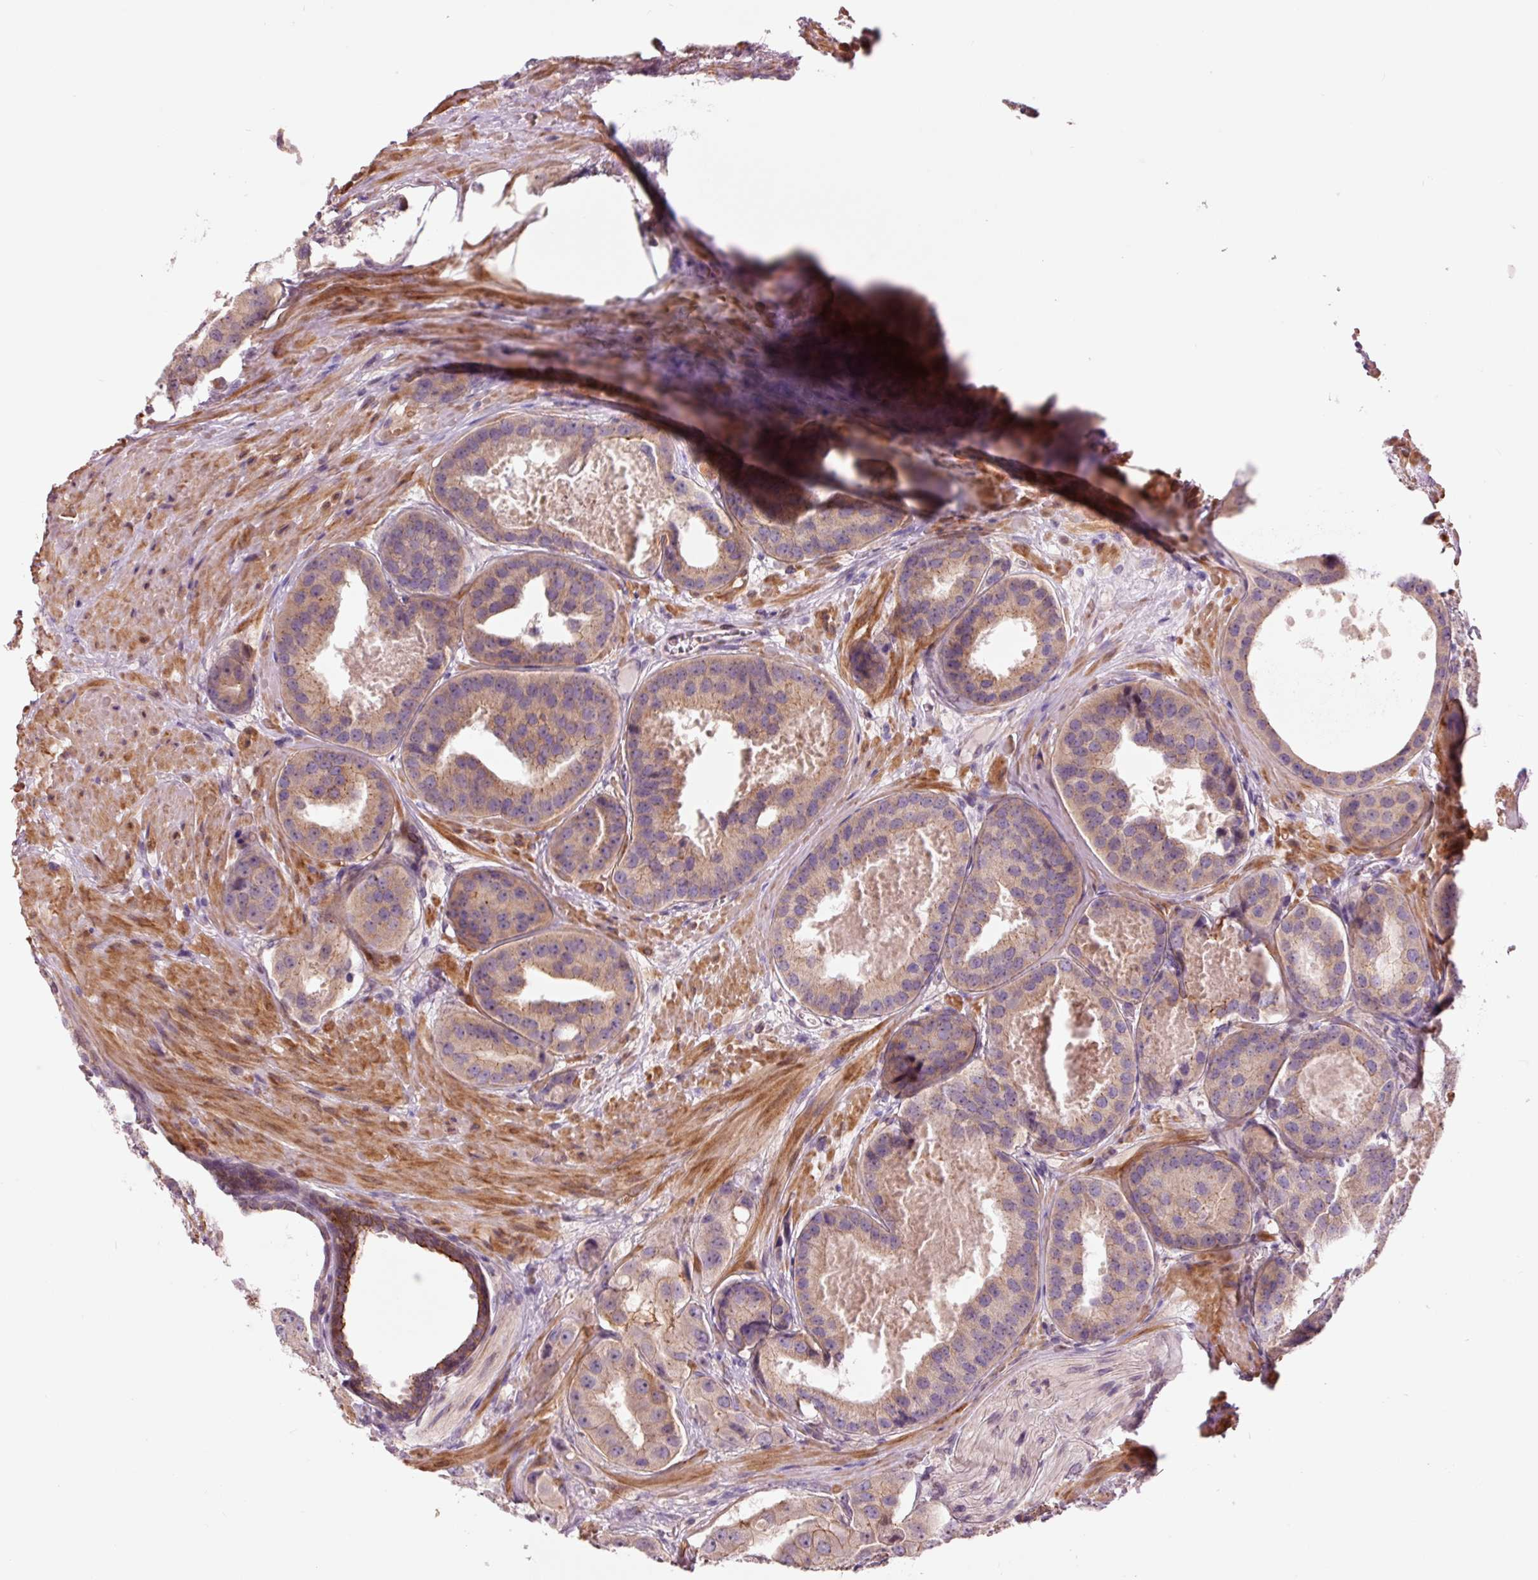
{"staining": {"intensity": "weak", "quantity": "25%-75%", "location": "cytoplasmic/membranous"}, "tissue": "prostate cancer", "cell_type": "Tumor cells", "image_type": "cancer", "snomed": [{"axis": "morphology", "description": "Adenocarcinoma, High grade"}, {"axis": "topography", "description": "Prostate"}], "caption": "This image reveals prostate cancer stained with immunohistochemistry (IHC) to label a protein in brown. The cytoplasmic/membranous of tumor cells show weak positivity for the protein. Nuclei are counter-stained blue.", "gene": "DAPP1", "patient": {"sex": "male", "age": 63}}